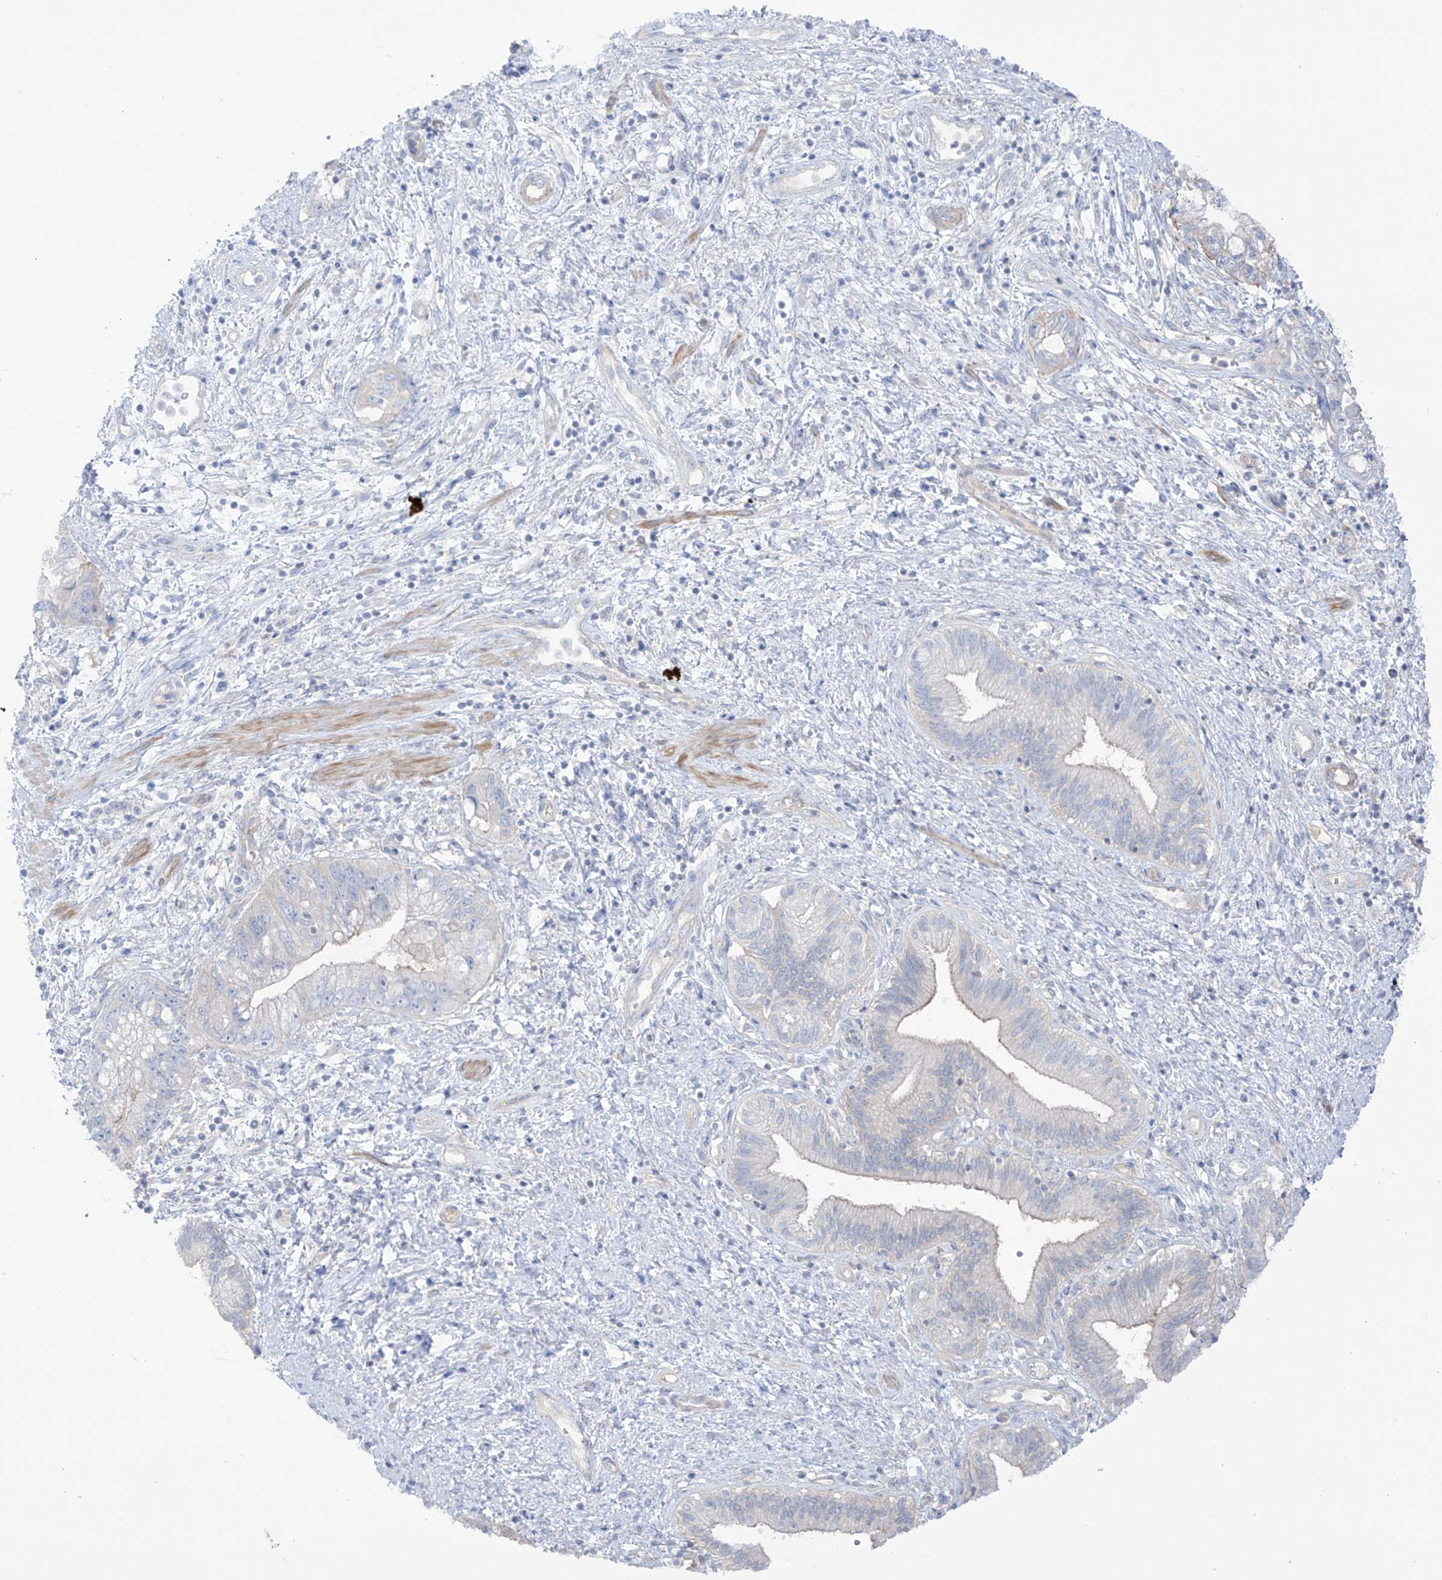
{"staining": {"intensity": "negative", "quantity": "none", "location": "none"}, "tissue": "pancreatic cancer", "cell_type": "Tumor cells", "image_type": "cancer", "snomed": [{"axis": "morphology", "description": "Adenocarcinoma, NOS"}, {"axis": "topography", "description": "Pancreas"}], "caption": "DAB (3,3'-diaminobenzidine) immunohistochemical staining of adenocarcinoma (pancreatic) shows no significant positivity in tumor cells. (Immunohistochemistry (ihc), brightfield microscopy, high magnification).", "gene": "TRMU", "patient": {"sex": "female", "age": 73}}